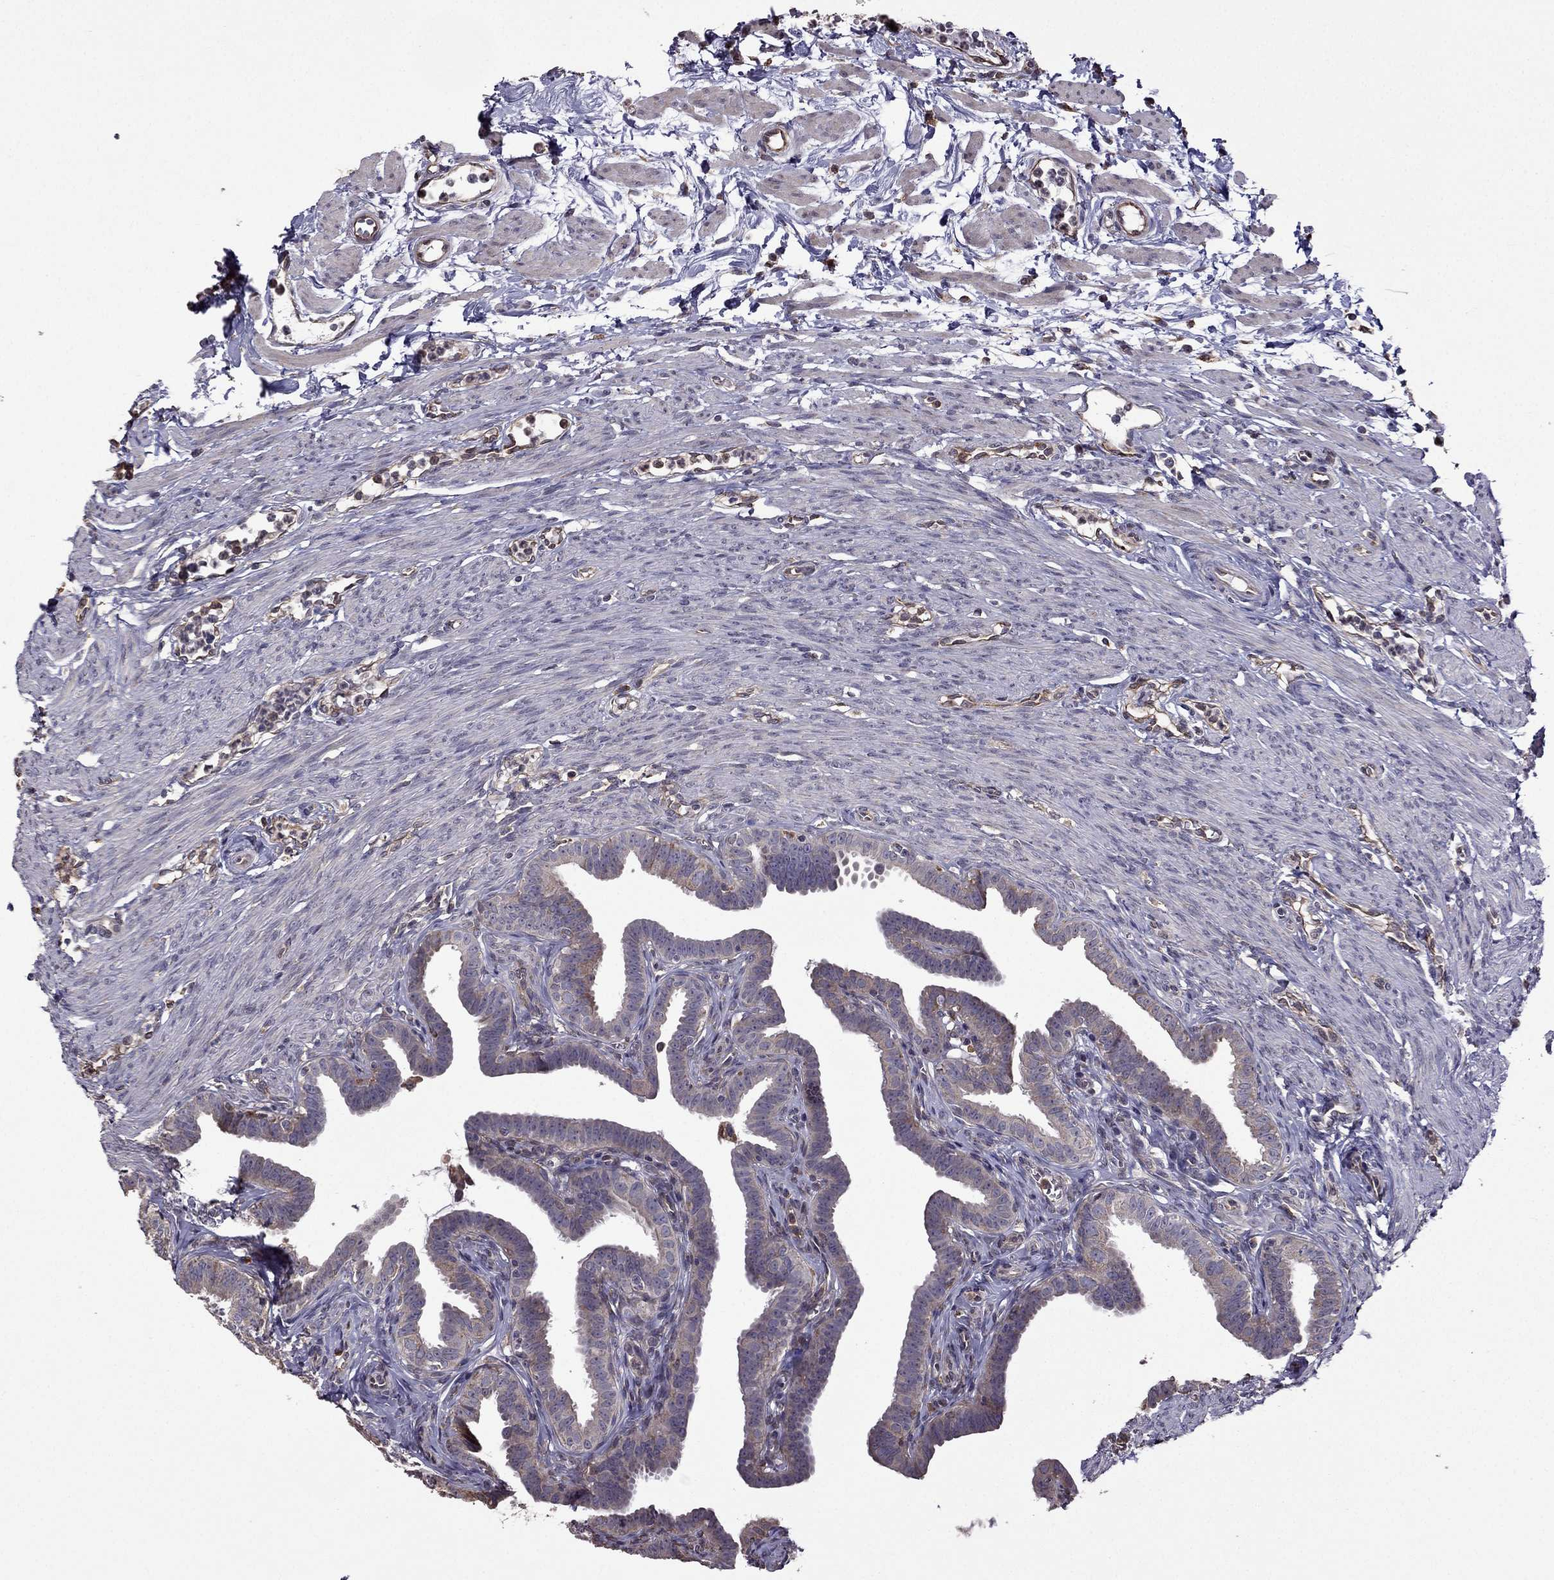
{"staining": {"intensity": "moderate", "quantity": "25%-75%", "location": "cytoplasmic/membranous"}, "tissue": "fallopian tube", "cell_type": "Glandular cells", "image_type": "normal", "snomed": [{"axis": "morphology", "description": "Normal tissue, NOS"}, {"axis": "topography", "description": "Fallopian tube"}, {"axis": "topography", "description": "Ovary"}], "caption": "This histopathology image displays immunohistochemistry (IHC) staining of benign human fallopian tube, with medium moderate cytoplasmic/membranous expression in about 25%-75% of glandular cells.", "gene": "IKBIP", "patient": {"sex": "female", "age": 33}}